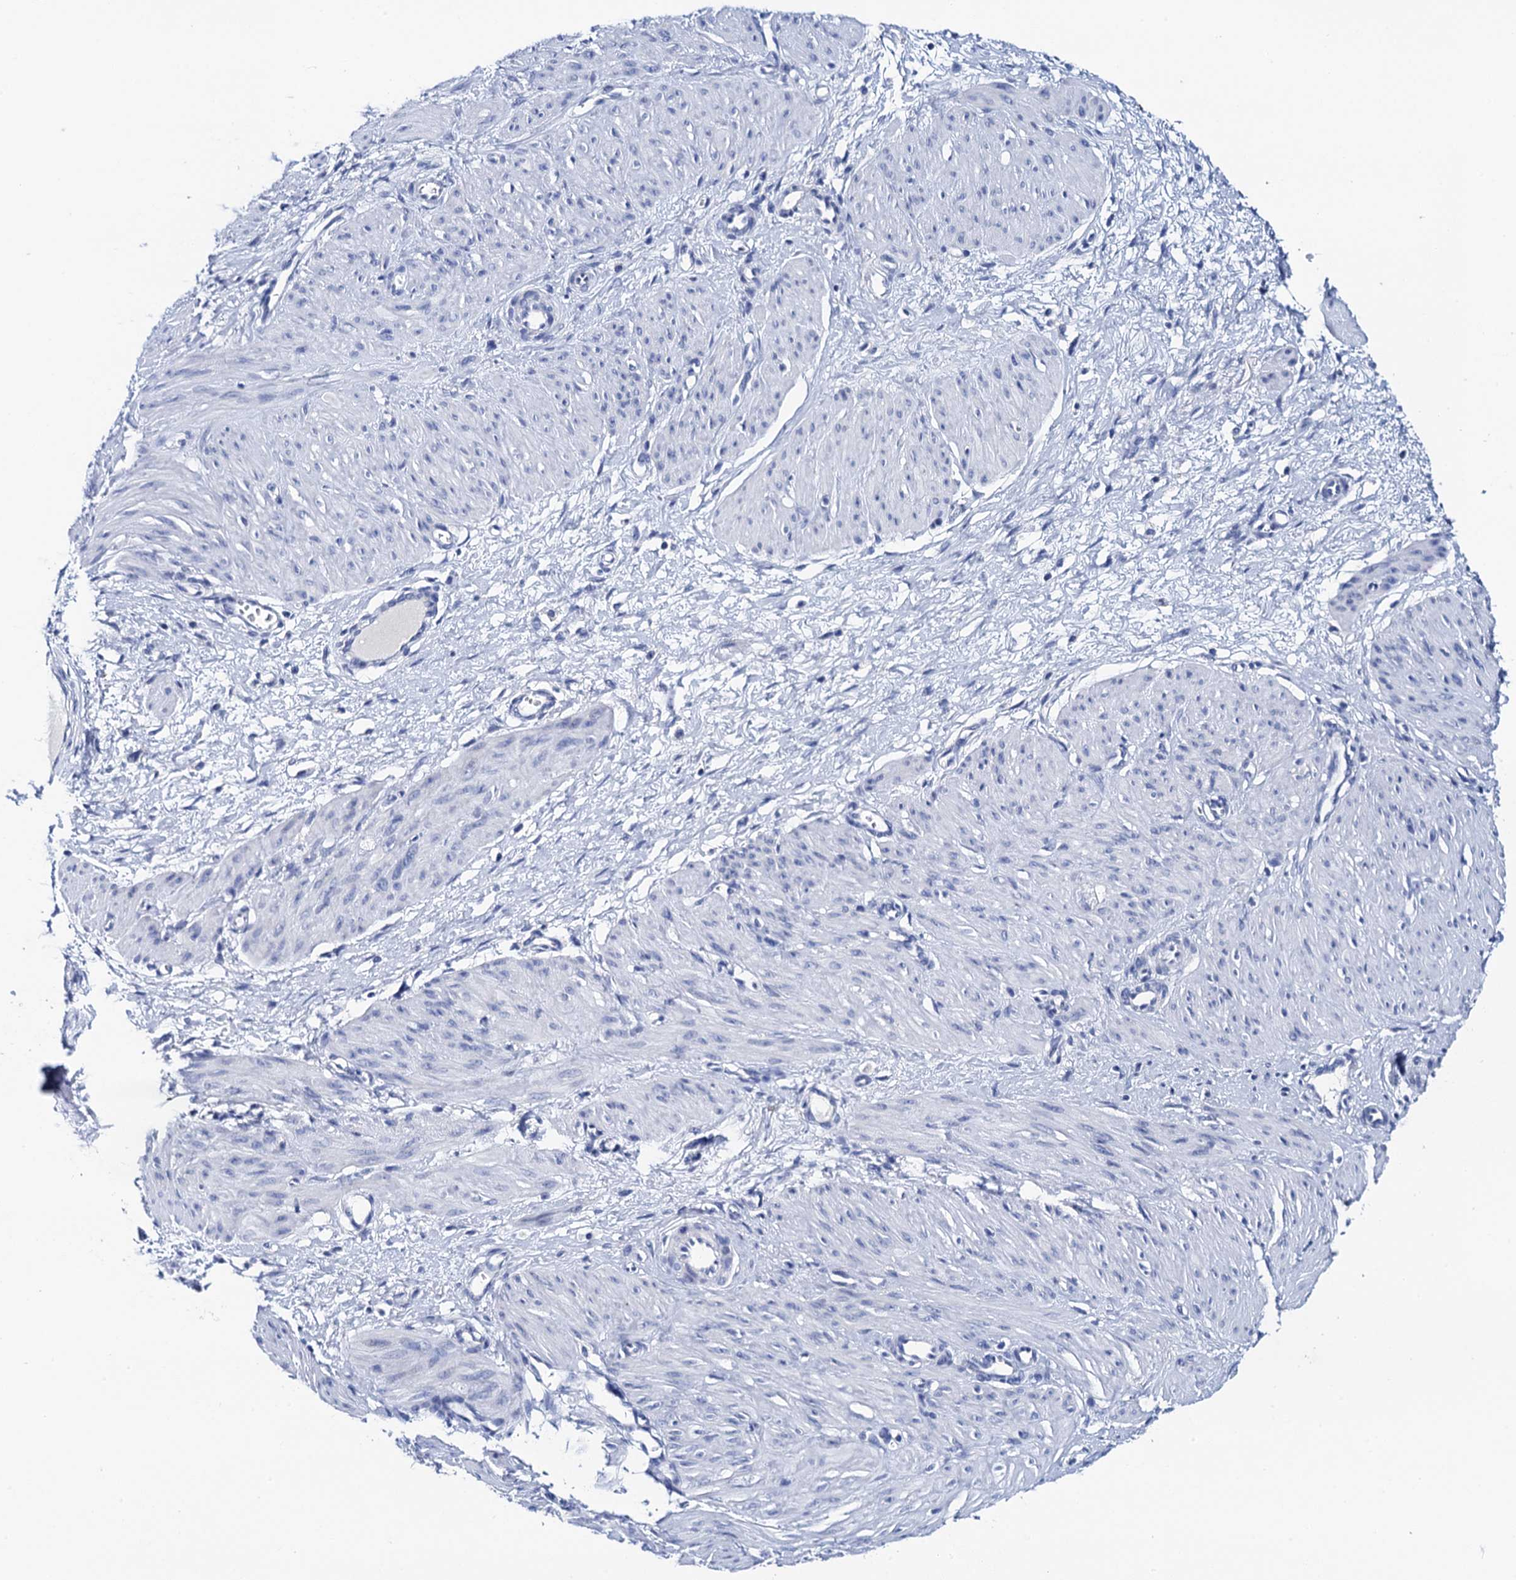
{"staining": {"intensity": "negative", "quantity": "none", "location": "none"}, "tissue": "smooth muscle", "cell_type": "Smooth muscle cells", "image_type": "normal", "snomed": [{"axis": "morphology", "description": "Normal tissue, NOS"}, {"axis": "topography", "description": "Endometrium"}], "caption": "A high-resolution histopathology image shows immunohistochemistry (IHC) staining of benign smooth muscle, which shows no significant staining in smooth muscle cells. Nuclei are stained in blue.", "gene": "LYPD3", "patient": {"sex": "female", "age": 33}}